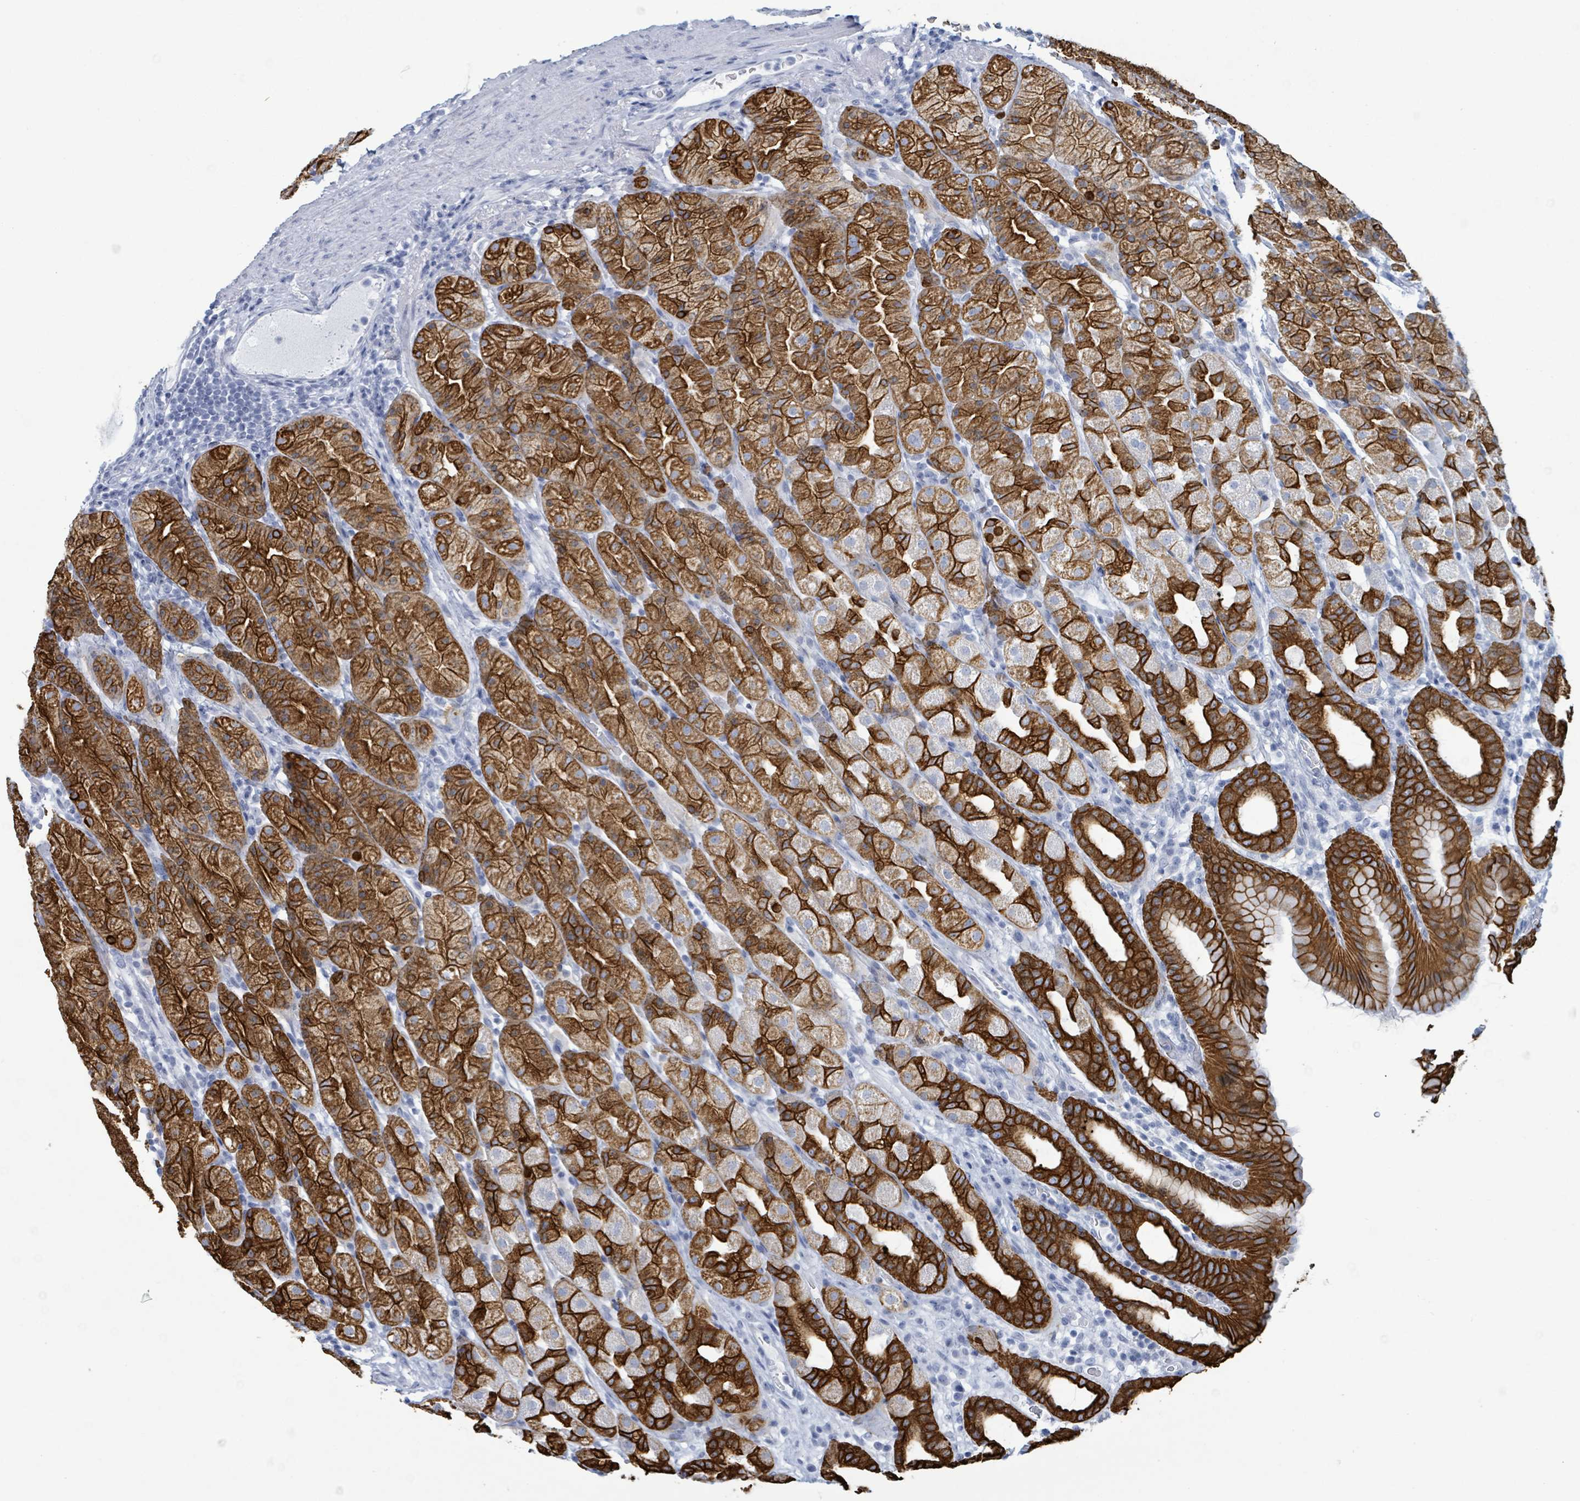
{"staining": {"intensity": "strong", "quantity": ">75%", "location": "cytoplasmic/membranous"}, "tissue": "stomach", "cell_type": "Glandular cells", "image_type": "normal", "snomed": [{"axis": "morphology", "description": "Normal tissue, NOS"}, {"axis": "topography", "description": "Stomach, upper"}, {"axis": "topography", "description": "Stomach"}], "caption": "This is a photomicrograph of IHC staining of unremarkable stomach, which shows strong staining in the cytoplasmic/membranous of glandular cells.", "gene": "KRT8", "patient": {"sex": "male", "age": 68}}